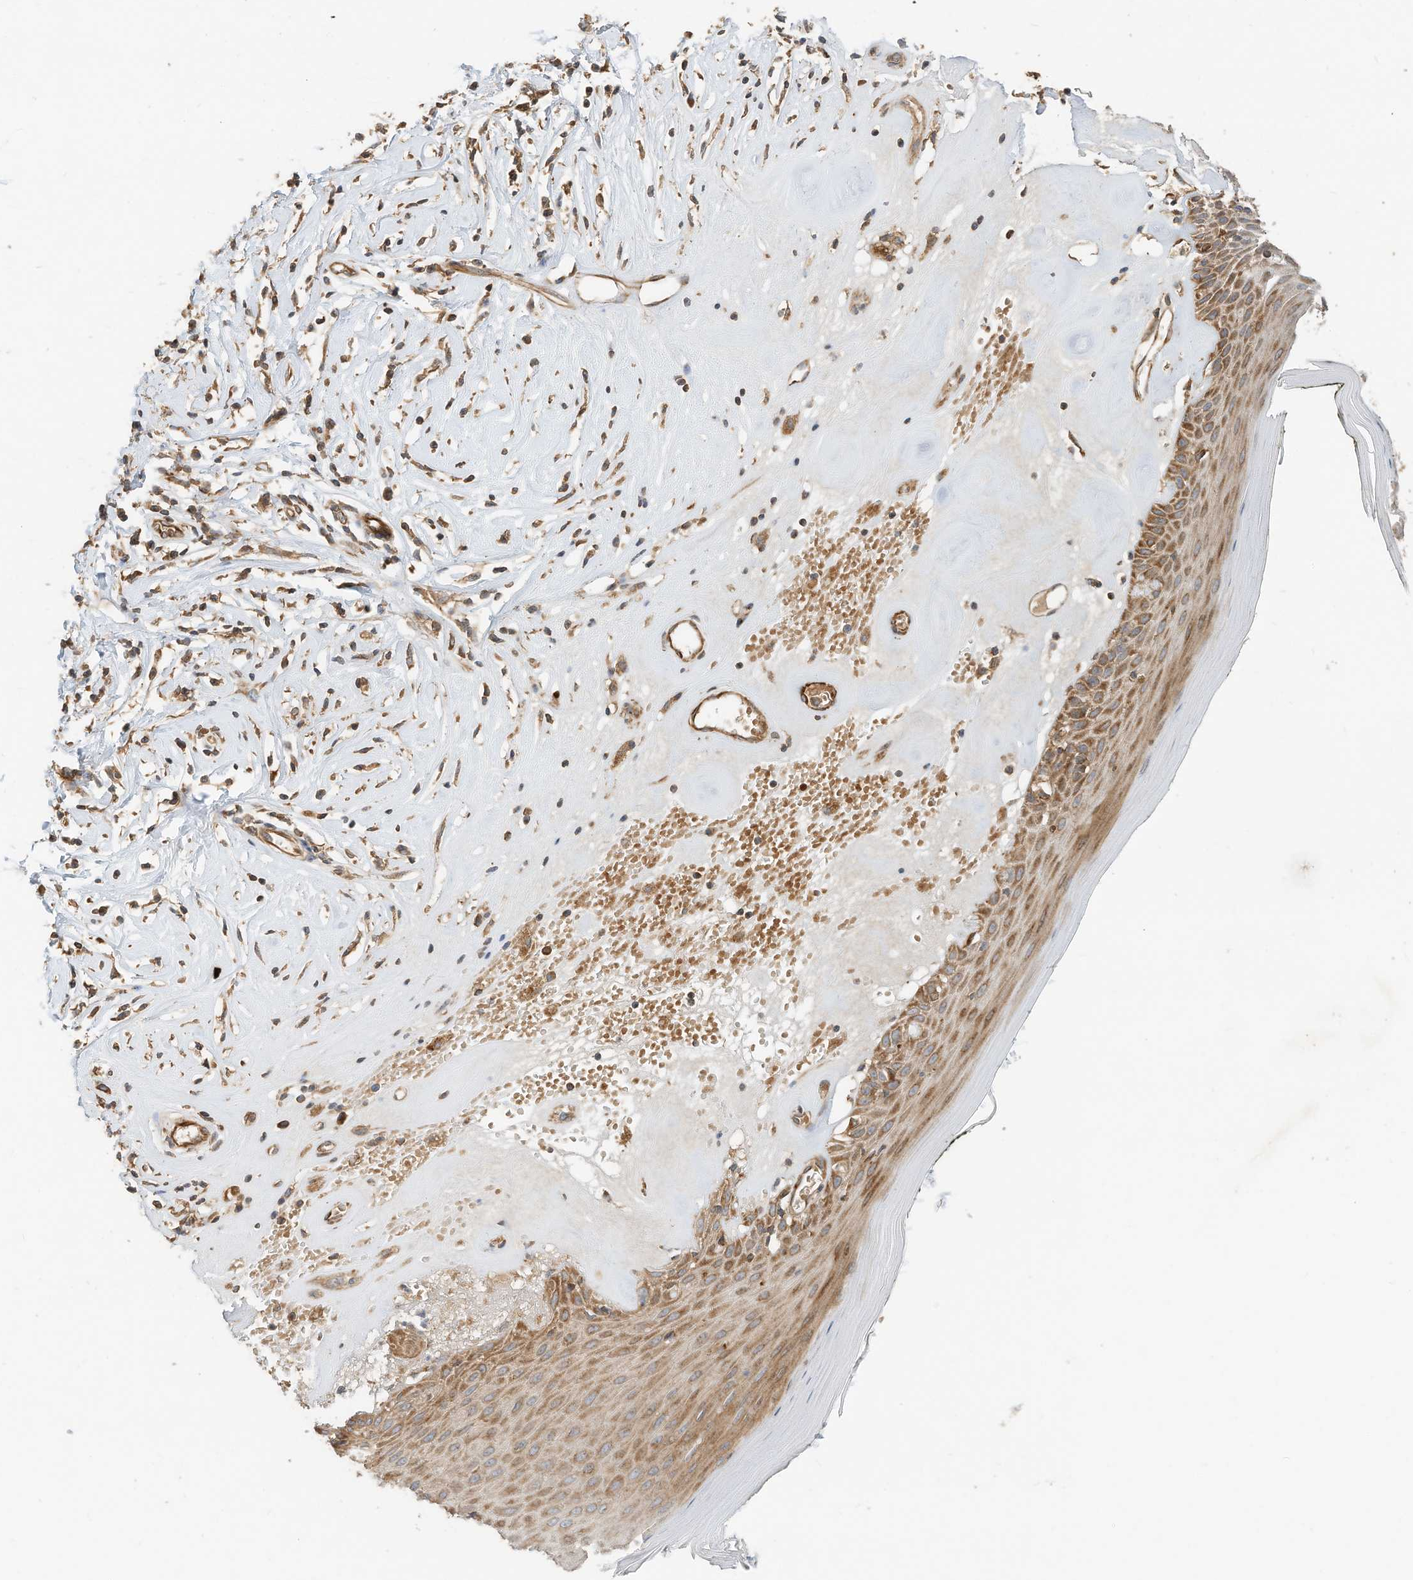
{"staining": {"intensity": "moderate", "quantity": ">75%", "location": "cytoplasmic/membranous"}, "tissue": "skin", "cell_type": "Epidermal cells", "image_type": "normal", "snomed": [{"axis": "morphology", "description": "Normal tissue, NOS"}, {"axis": "morphology", "description": "Inflammation, NOS"}, {"axis": "topography", "description": "Vulva"}], "caption": "Immunohistochemistry (IHC) of normal skin demonstrates medium levels of moderate cytoplasmic/membranous staining in approximately >75% of epidermal cells.", "gene": "CPAMD8", "patient": {"sex": "female", "age": 84}}